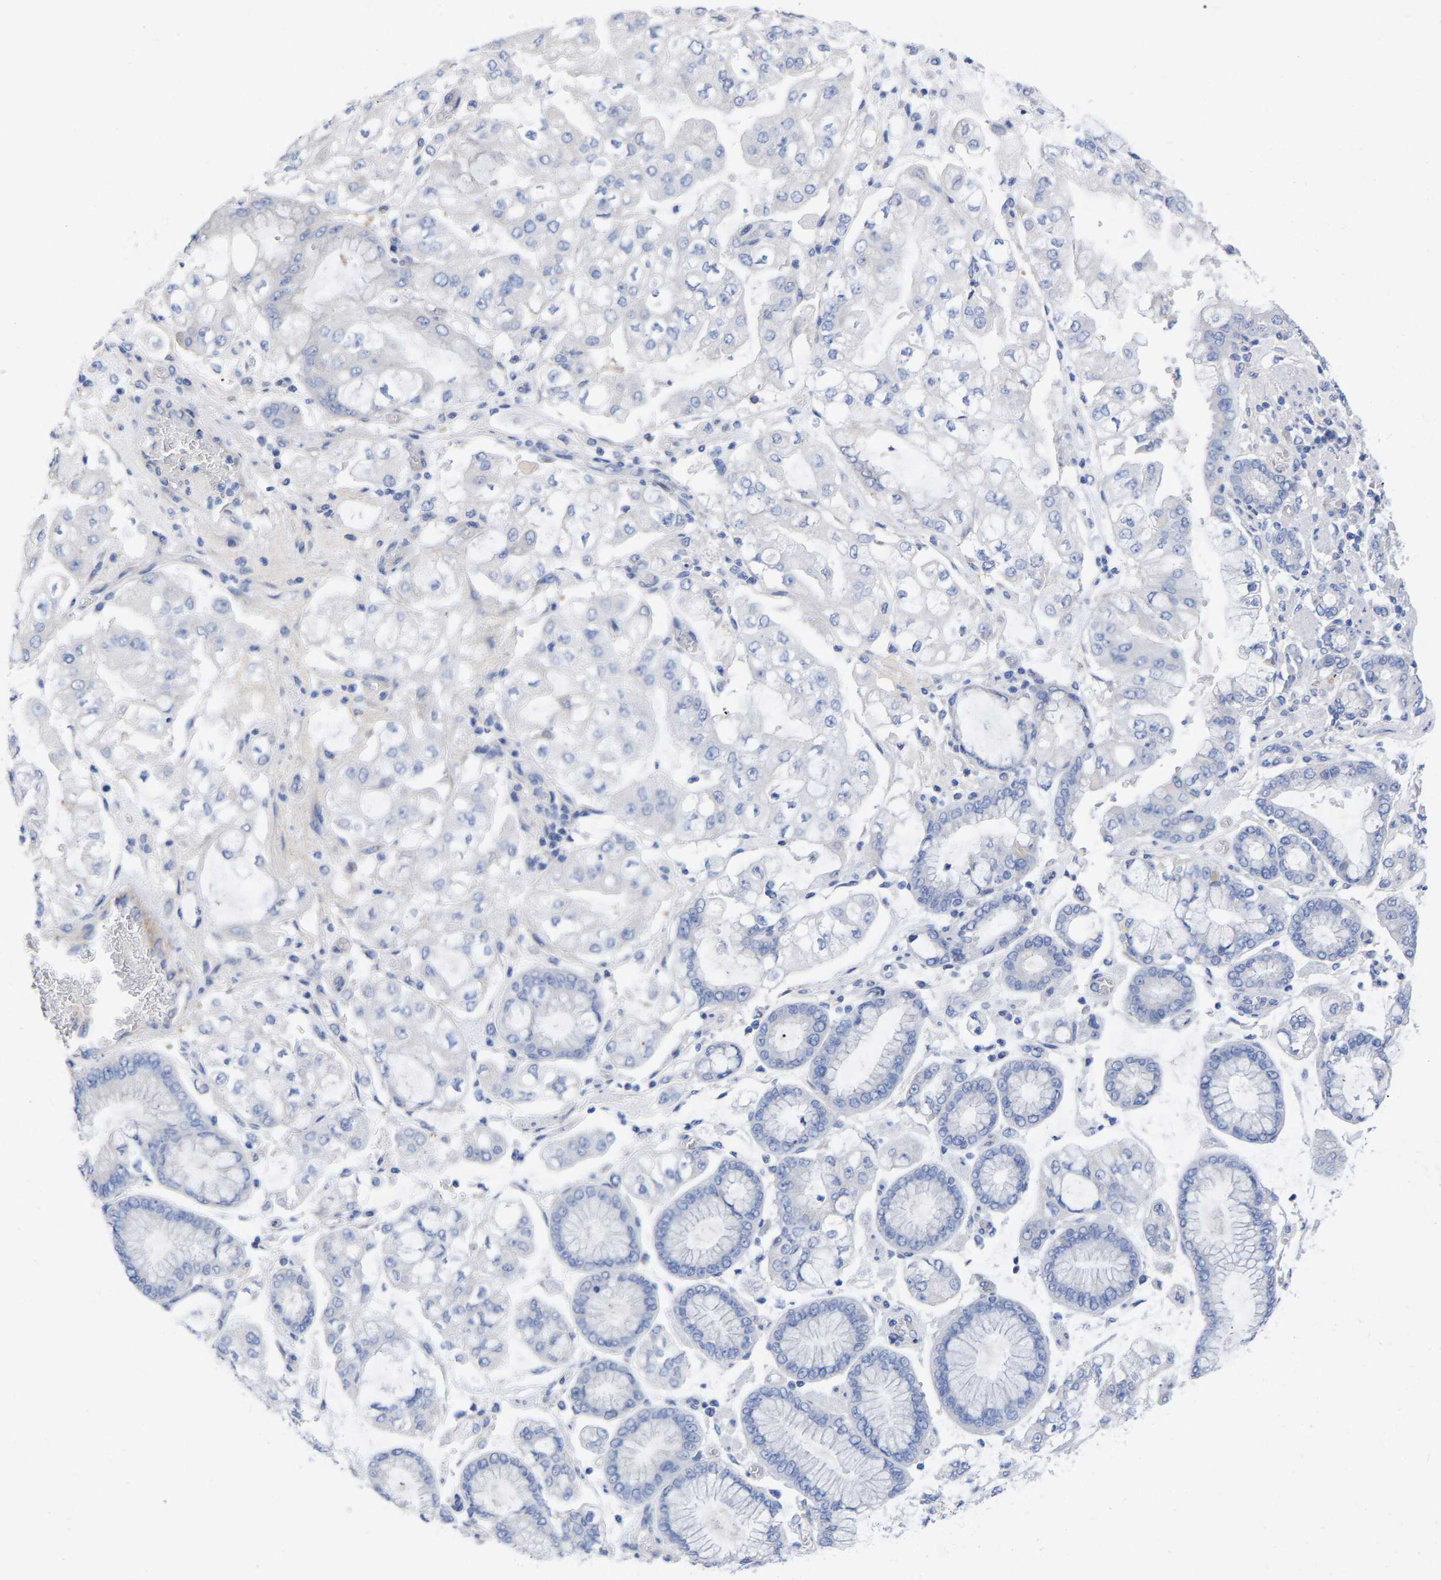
{"staining": {"intensity": "negative", "quantity": "none", "location": "none"}, "tissue": "stomach cancer", "cell_type": "Tumor cells", "image_type": "cancer", "snomed": [{"axis": "morphology", "description": "Adenocarcinoma, NOS"}, {"axis": "topography", "description": "Stomach"}], "caption": "High magnification brightfield microscopy of stomach cancer stained with DAB (3,3'-diaminobenzidine) (brown) and counterstained with hematoxylin (blue): tumor cells show no significant staining.", "gene": "HAPLN1", "patient": {"sex": "male", "age": 76}}